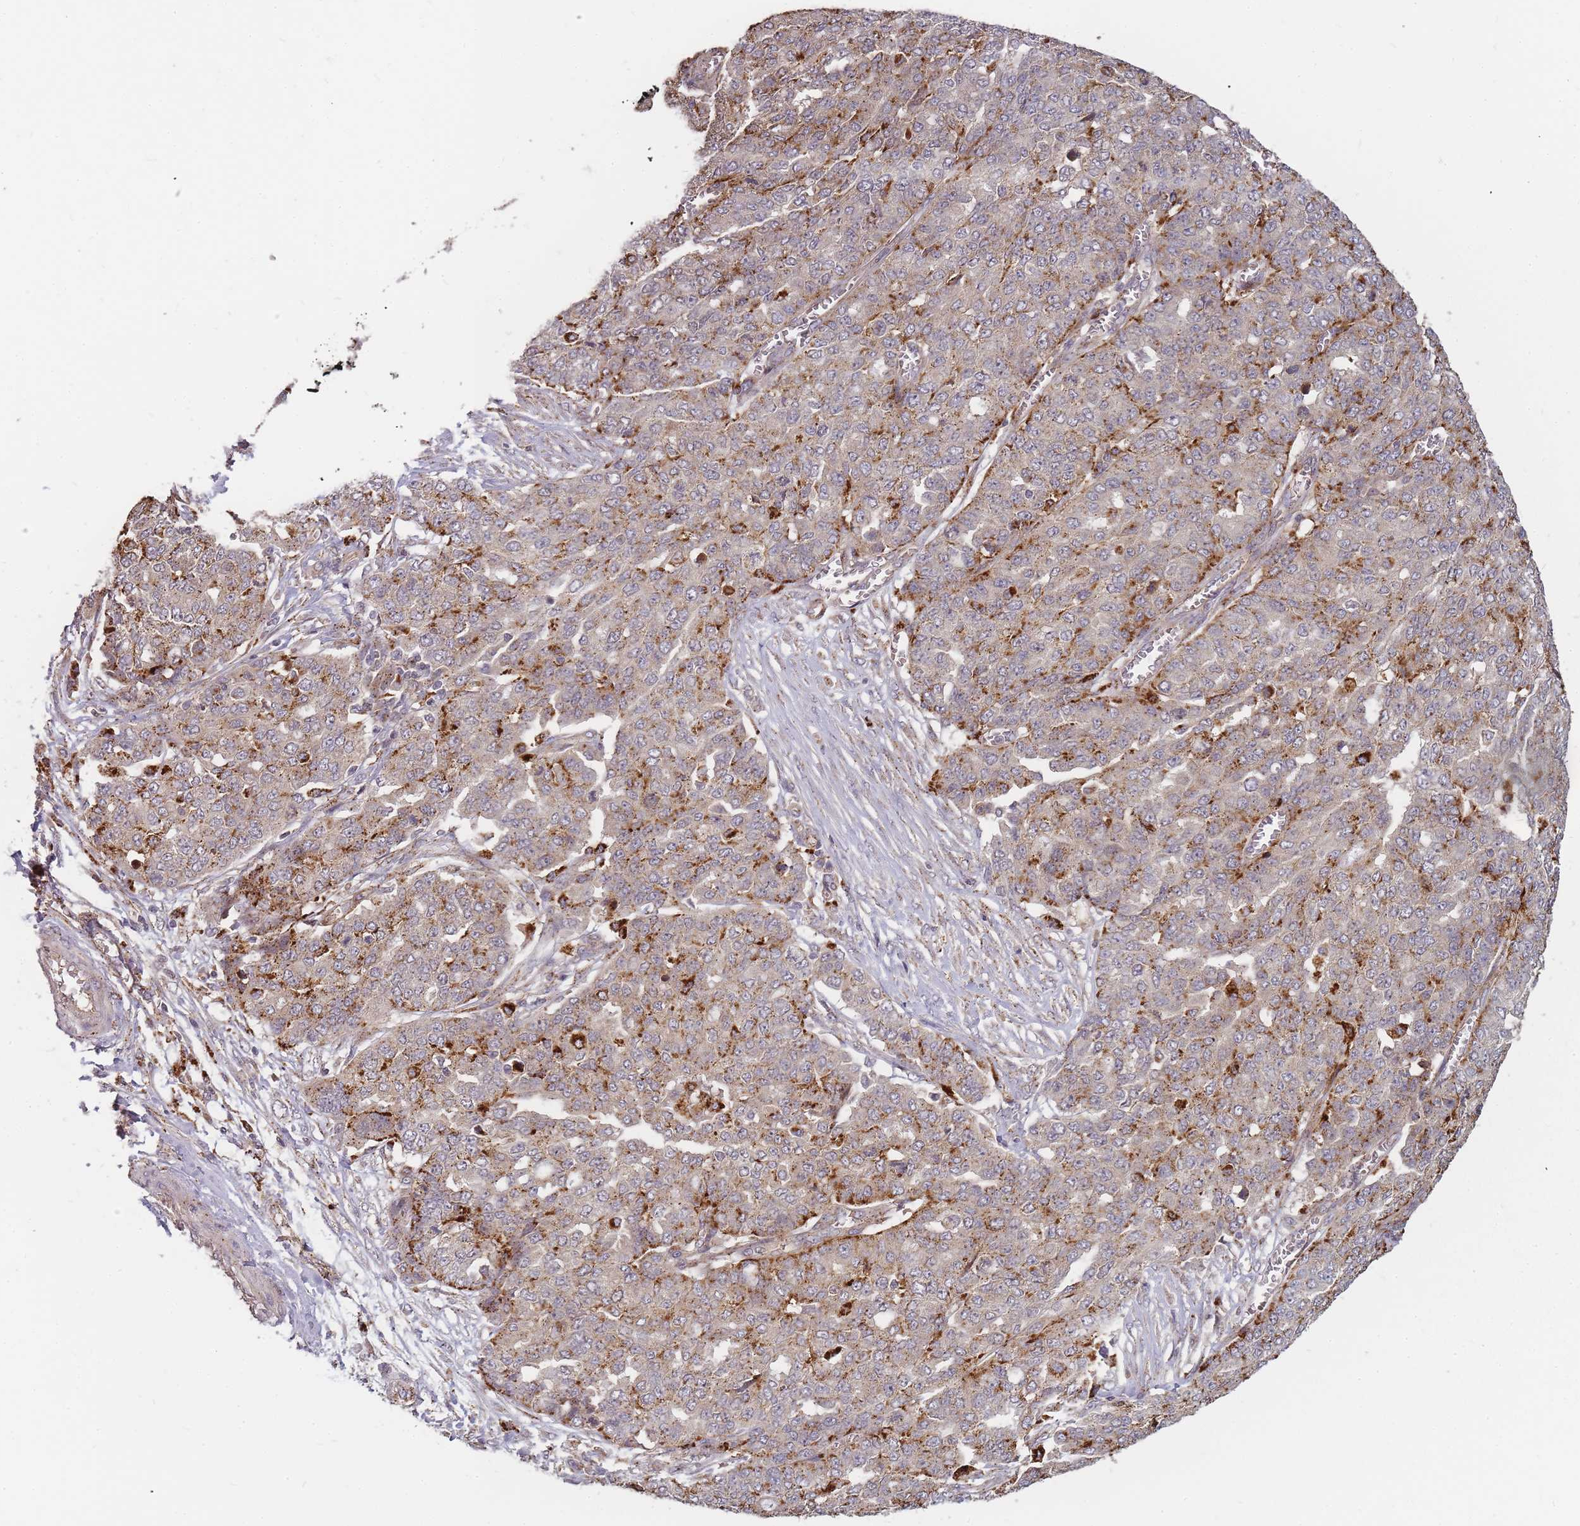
{"staining": {"intensity": "moderate", "quantity": ">75%", "location": "cytoplasmic/membranous"}, "tissue": "ovarian cancer", "cell_type": "Tumor cells", "image_type": "cancer", "snomed": [{"axis": "morphology", "description": "Cystadenocarcinoma, serous, NOS"}, {"axis": "topography", "description": "Soft tissue"}, {"axis": "topography", "description": "Ovary"}], "caption": "Immunohistochemistry (IHC) (DAB) staining of human ovarian serous cystadenocarcinoma exhibits moderate cytoplasmic/membranous protein expression in about >75% of tumor cells.", "gene": "ATG5", "patient": {"sex": "female", "age": 57}}